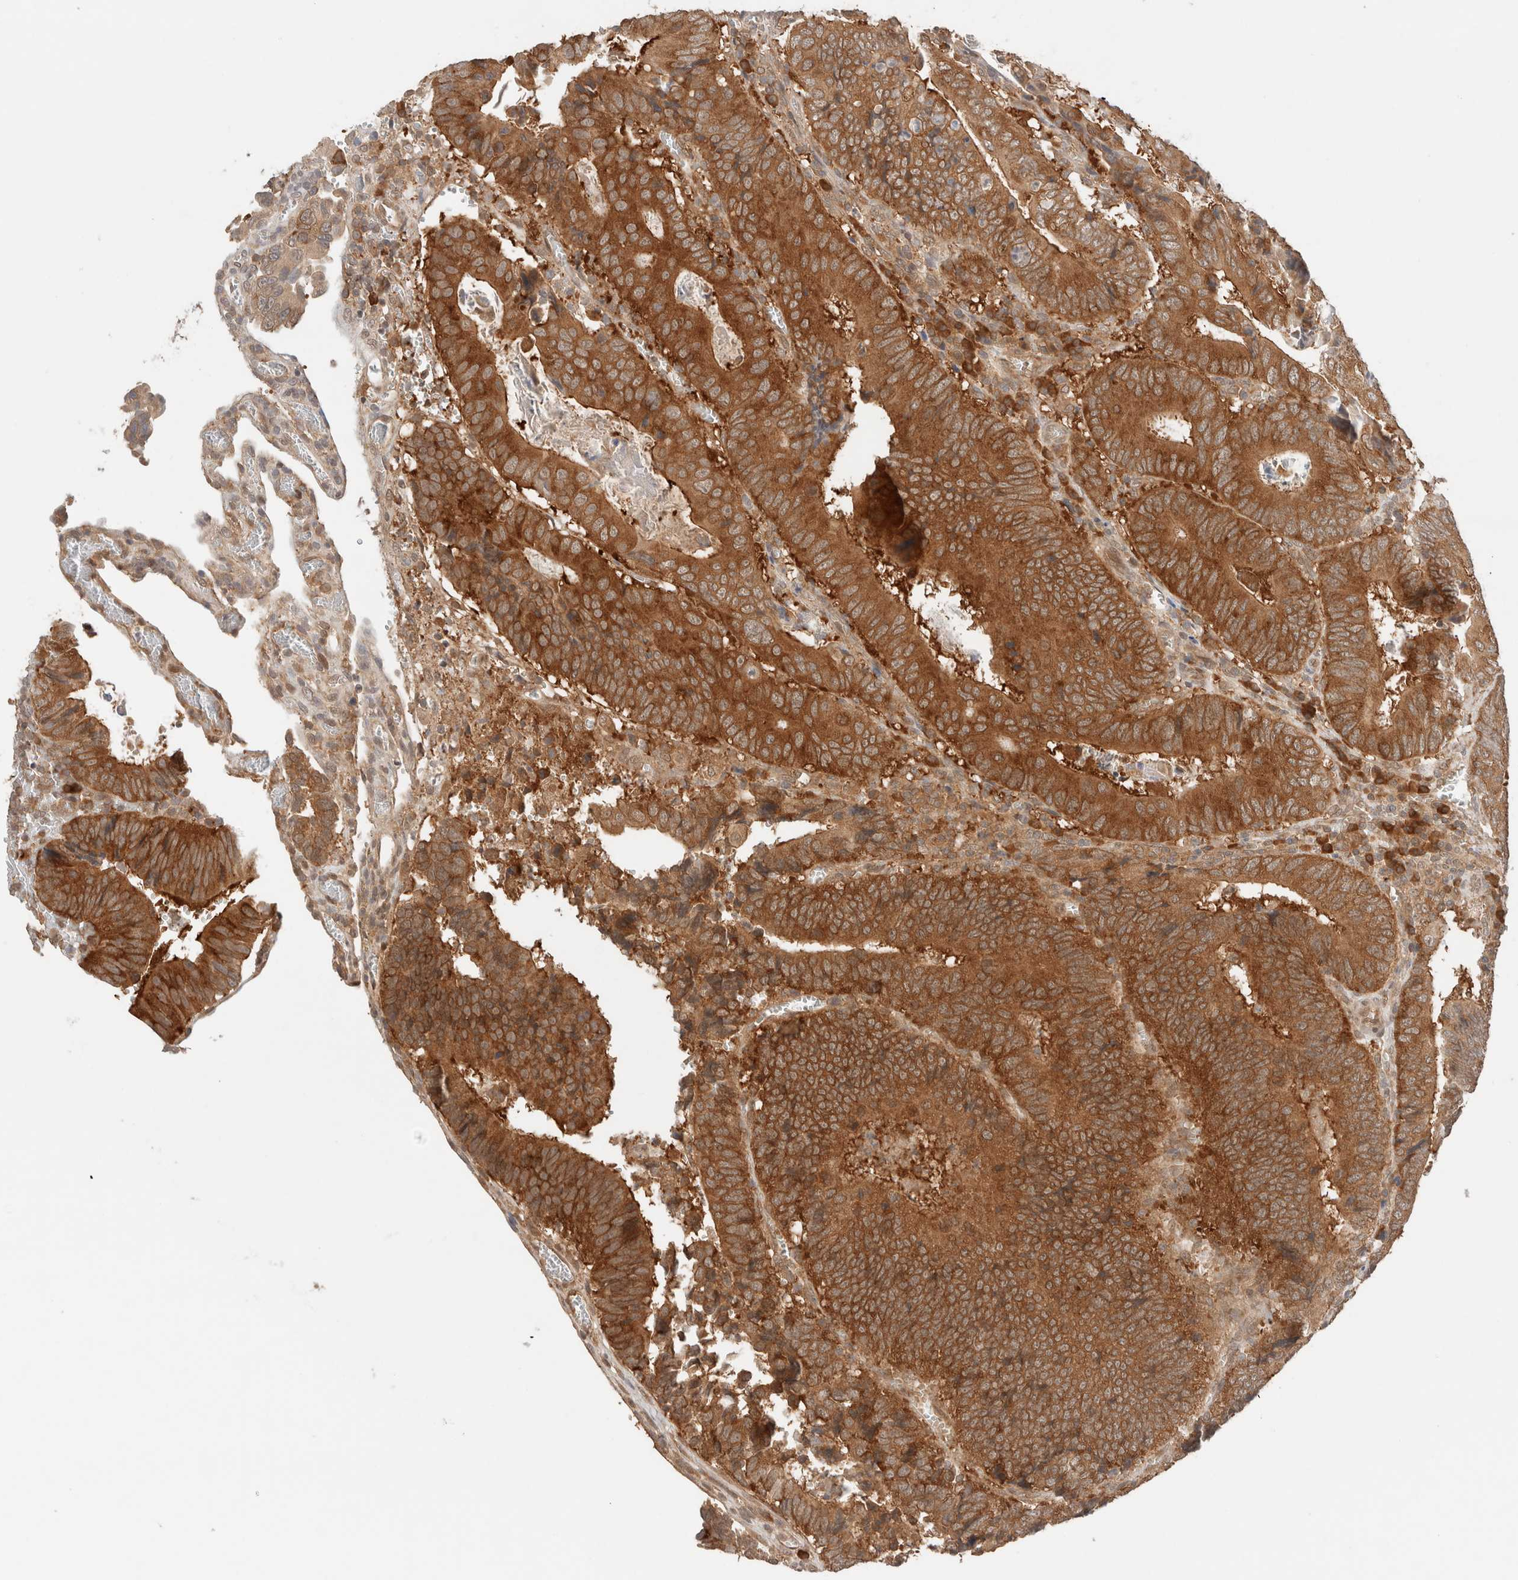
{"staining": {"intensity": "moderate", "quantity": ">75%", "location": "cytoplasmic/membranous"}, "tissue": "colorectal cancer", "cell_type": "Tumor cells", "image_type": "cancer", "snomed": [{"axis": "morphology", "description": "Inflammation, NOS"}, {"axis": "morphology", "description": "Adenocarcinoma, NOS"}, {"axis": "topography", "description": "Colon"}], "caption": "Brown immunohistochemical staining in colorectal cancer (adenocarcinoma) demonstrates moderate cytoplasmic/membranous staining in about >75% of tumor cells.", "gene": "ARFGEF2", "patient": {"sex": "male", "age": 72}}